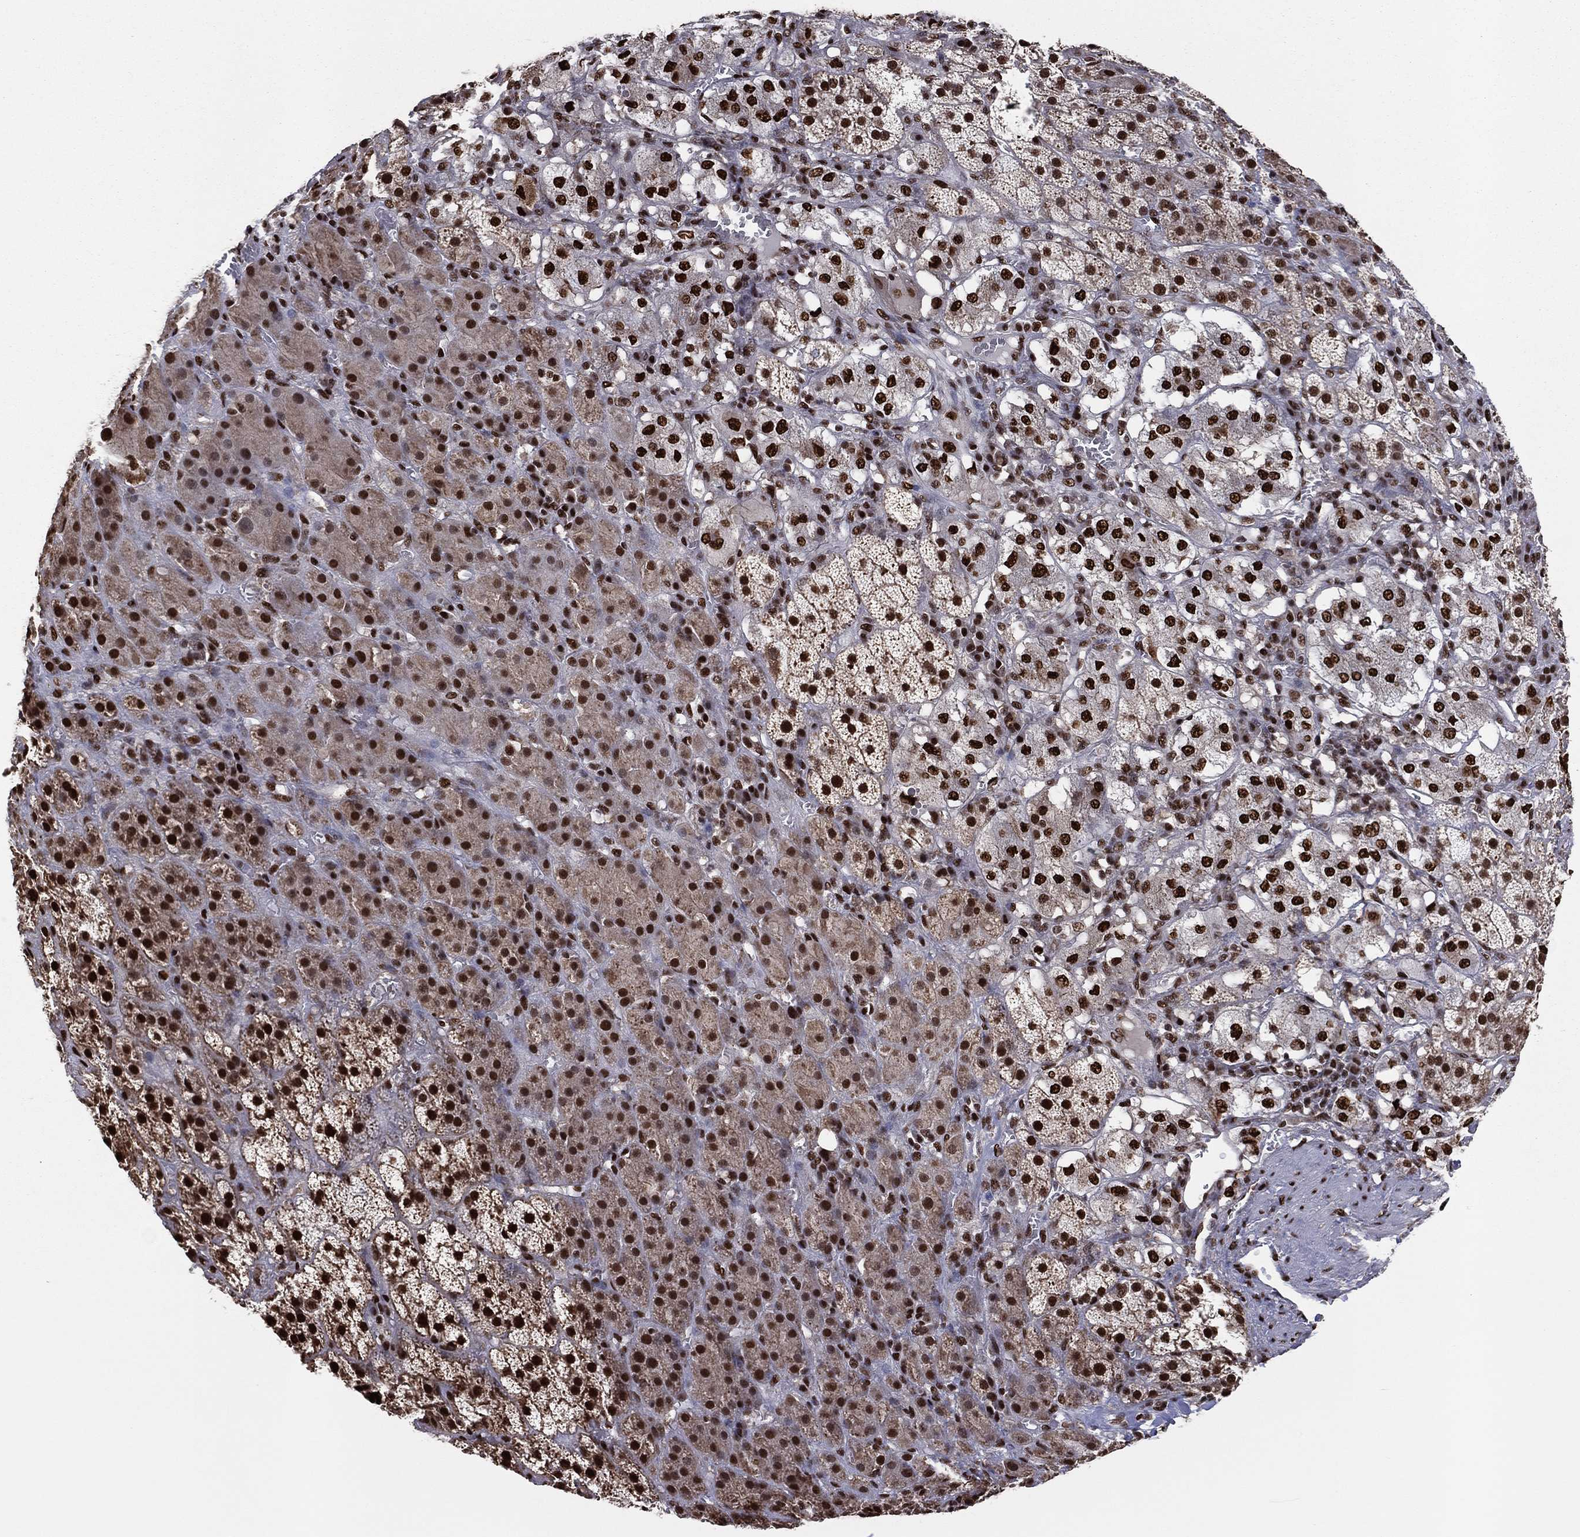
{"staining": {"intensity": "strong", "quantity": ">75%", "location": "nuclear"}, "tissue": "adrenal gland", "cell_type": "Glandular cells", "image_type": "normal", "snomed": [{"axis": "morphology", "description": "Normal tissue, NOS"}, {"axis": "topography", "description": "Adrenal gland"}], "caption": "Protein analysis of benign adrenal gland reveals strong nuclear staining in about >75% of glandular cells. (DAB (3,3'-diaminobenzidine) IHC, brown staining for protein, blue staining for nuclei).", "gene": "TP53BP1", "patient": {"sex": "male", "age": 70}}